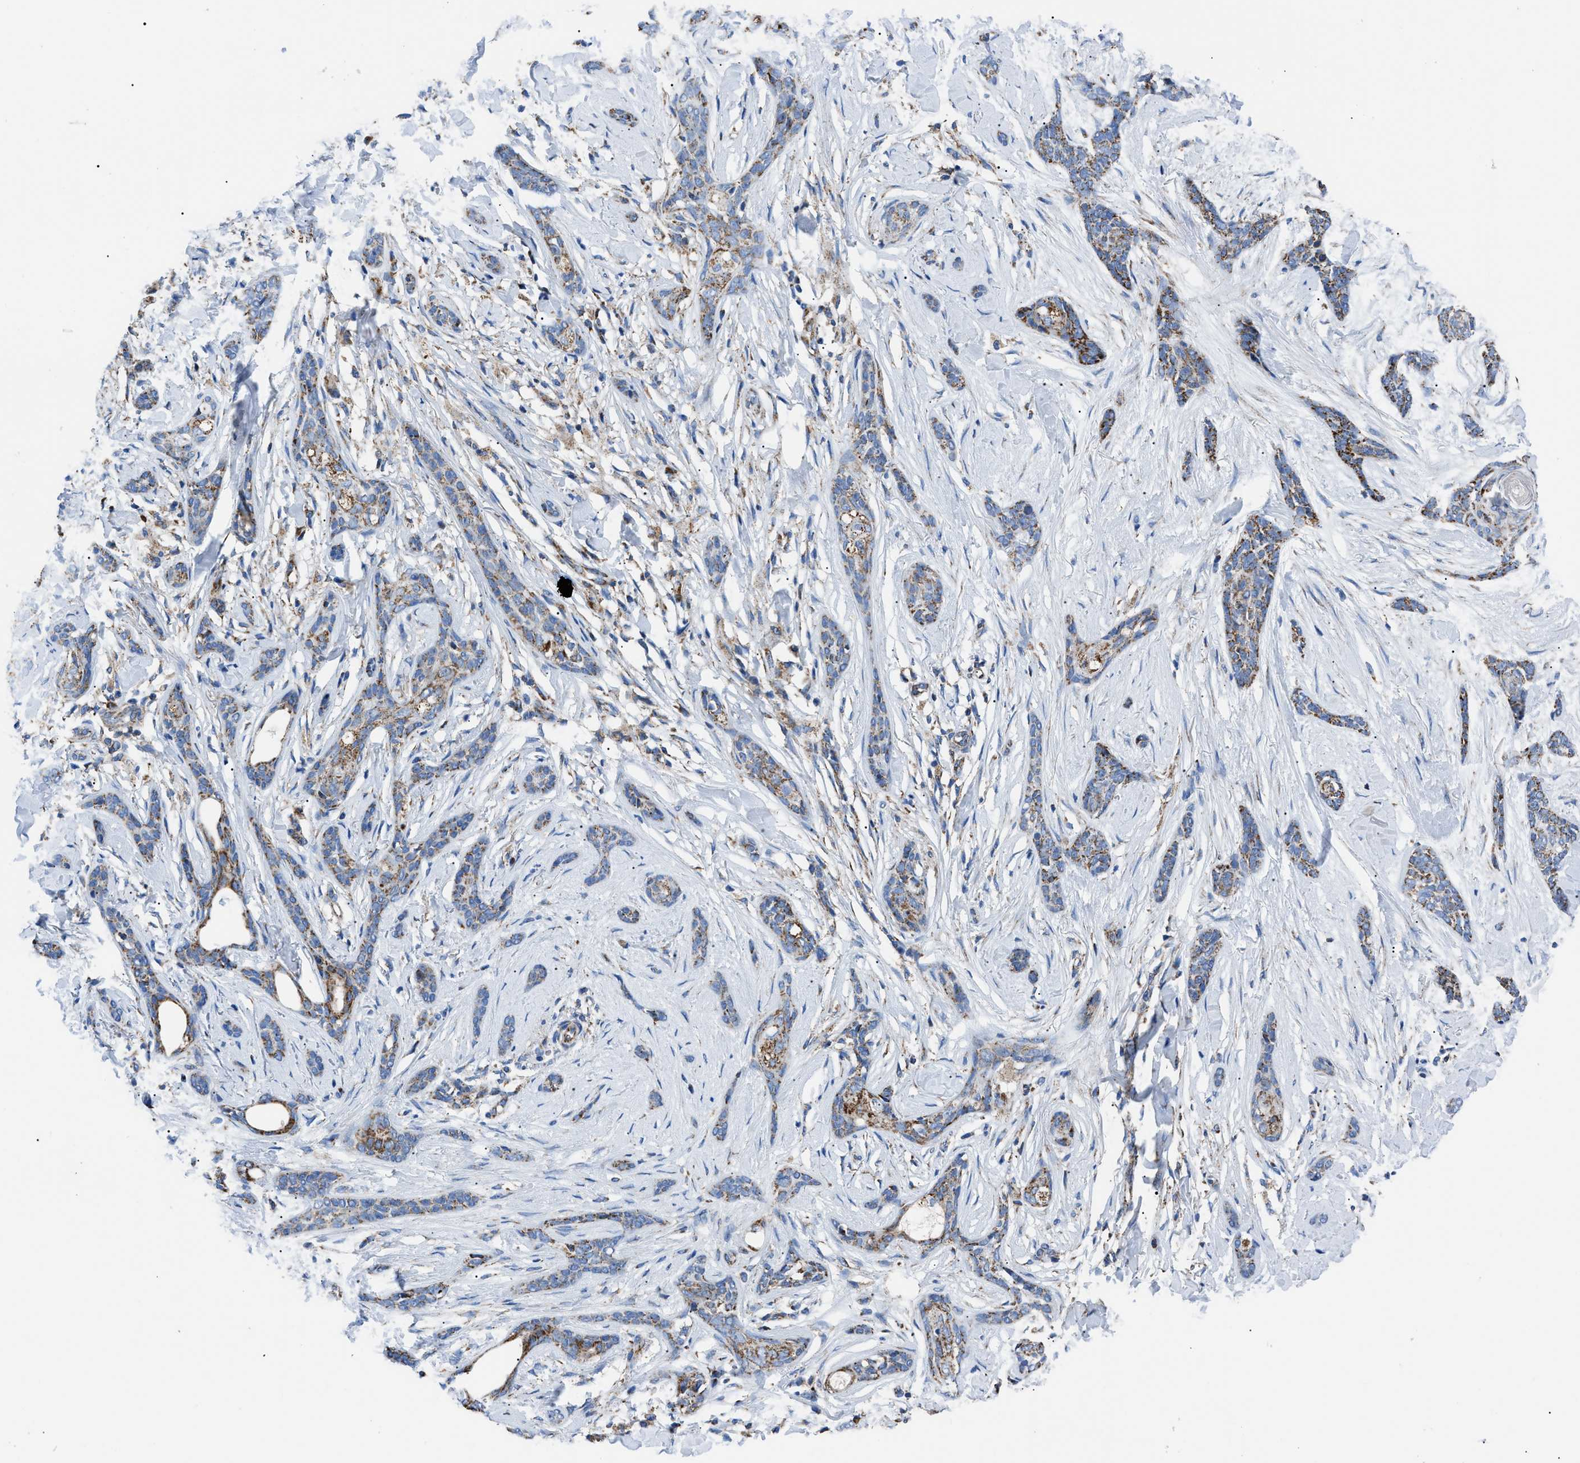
{"staining": {"intensity": "moderate", "quantity": ">75%", "location": "cytoplasmic/membranous"}, "tissue": "skin cancer", "cell_type": "Tumor cells", "image_type": "cancer", "snomed": [{"axis": "morphology", "description": "Basal cell carcinoma"}, {"axis": "morphology", "description": "Adnexal tumor, benign"}, {"axis": "topography", "description": "Skin"}], "caption": "Brown immunohistochemical staining in skin cancer (basal cell carcinoma) shows moderate cytoplasmic/membranous staining in about >75% of tumor cells.", "gene": "PHB2", "patient": {"sex": "female", "age": 42}}